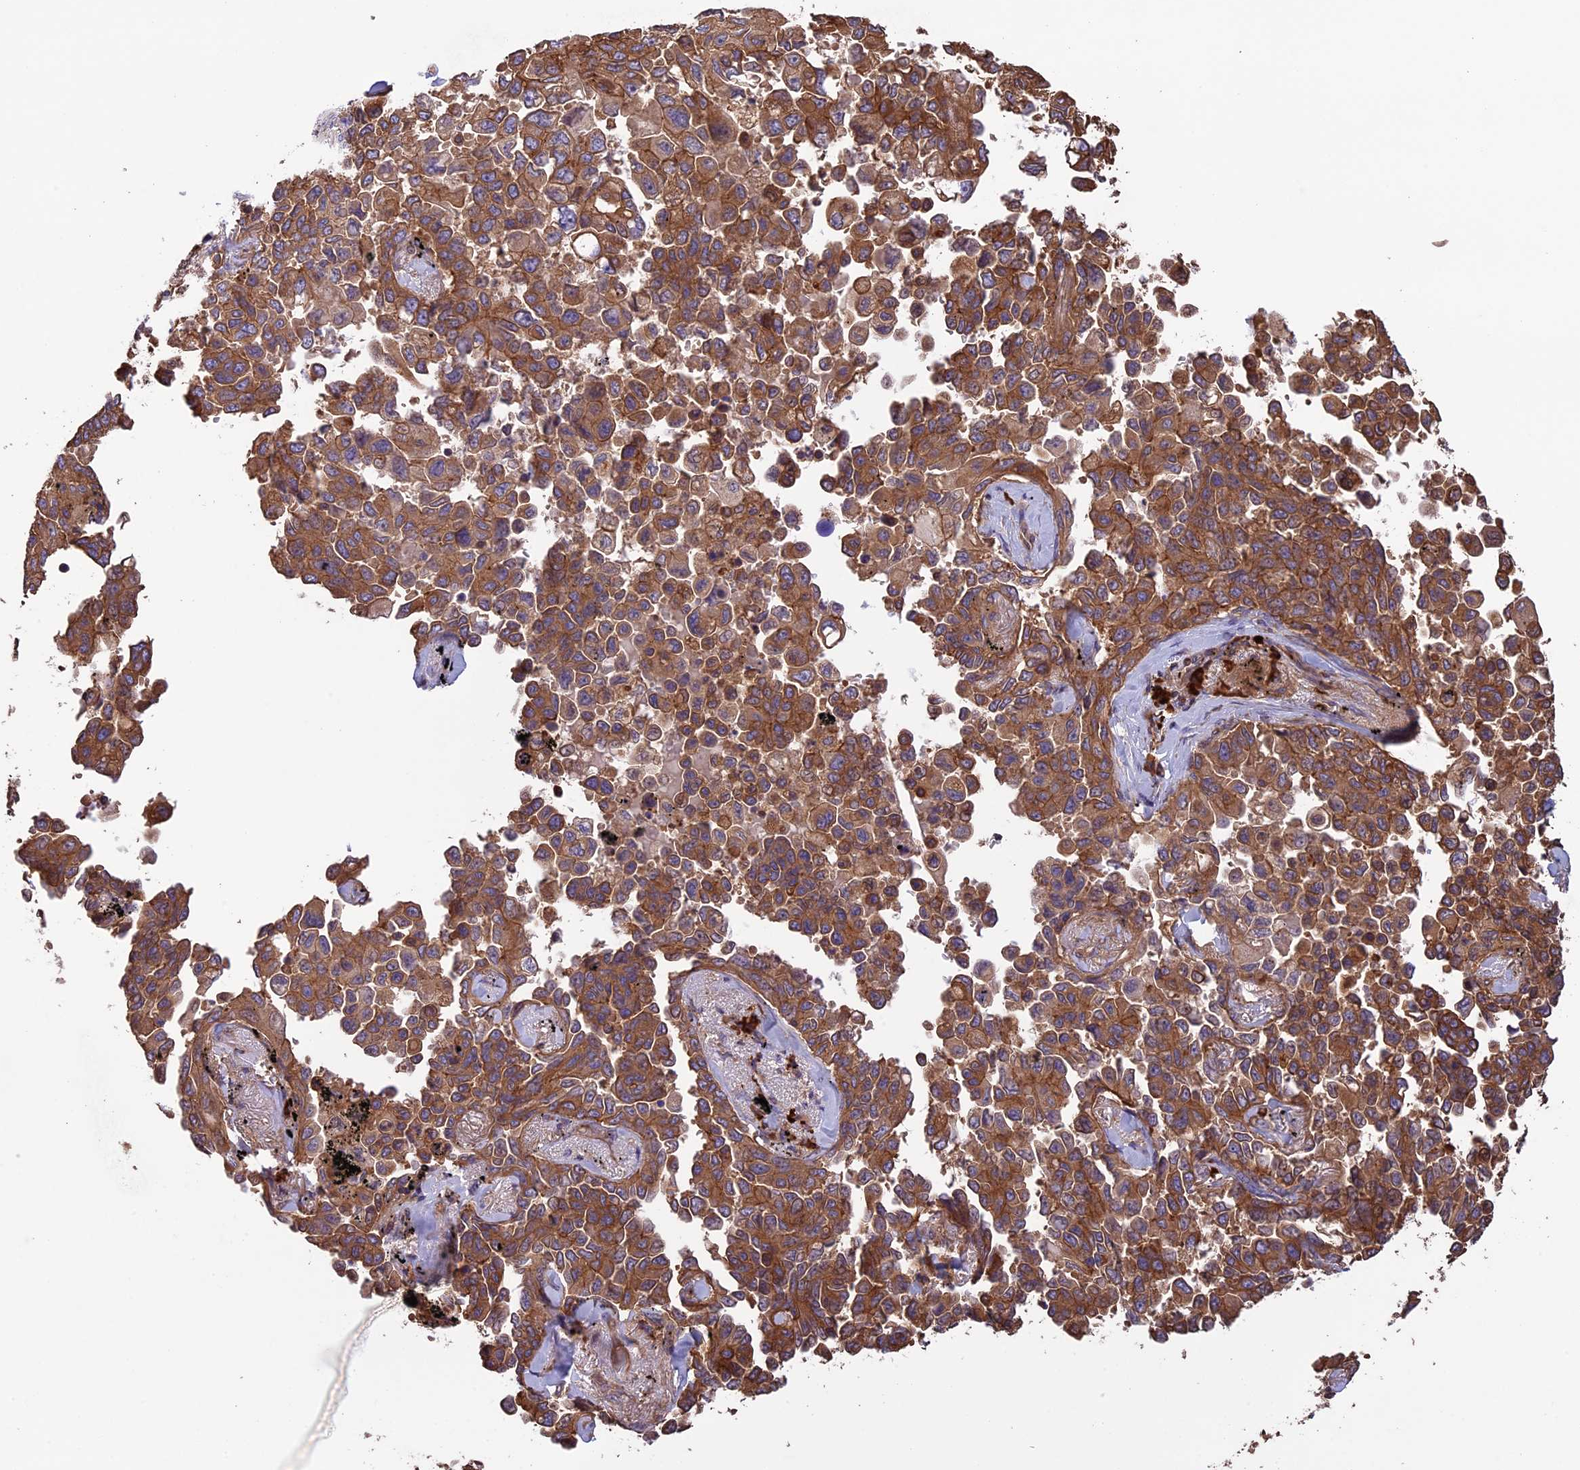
{"staining": {"intensity": "moderate", "quantity": ">75%", "location": "cytoplasmic/membranous"}, "tissue": "lung cancer", "cell_type": "Tumor cells", "image_type": "cancer", "snomed": [{"axis": "morphology", "description": "Adenocarcinoma, NOS"}, {"axis": "topography", "description": "Lung"}], "caption": "This is an image of immunohistochemistry staining of lung cancer (adenocarcinoma), which shows moderate expression in the cytoplasmic/membranous of tumor cells.", "gene": "GAS8", "patient": {"sex": "female", "age": 67}}